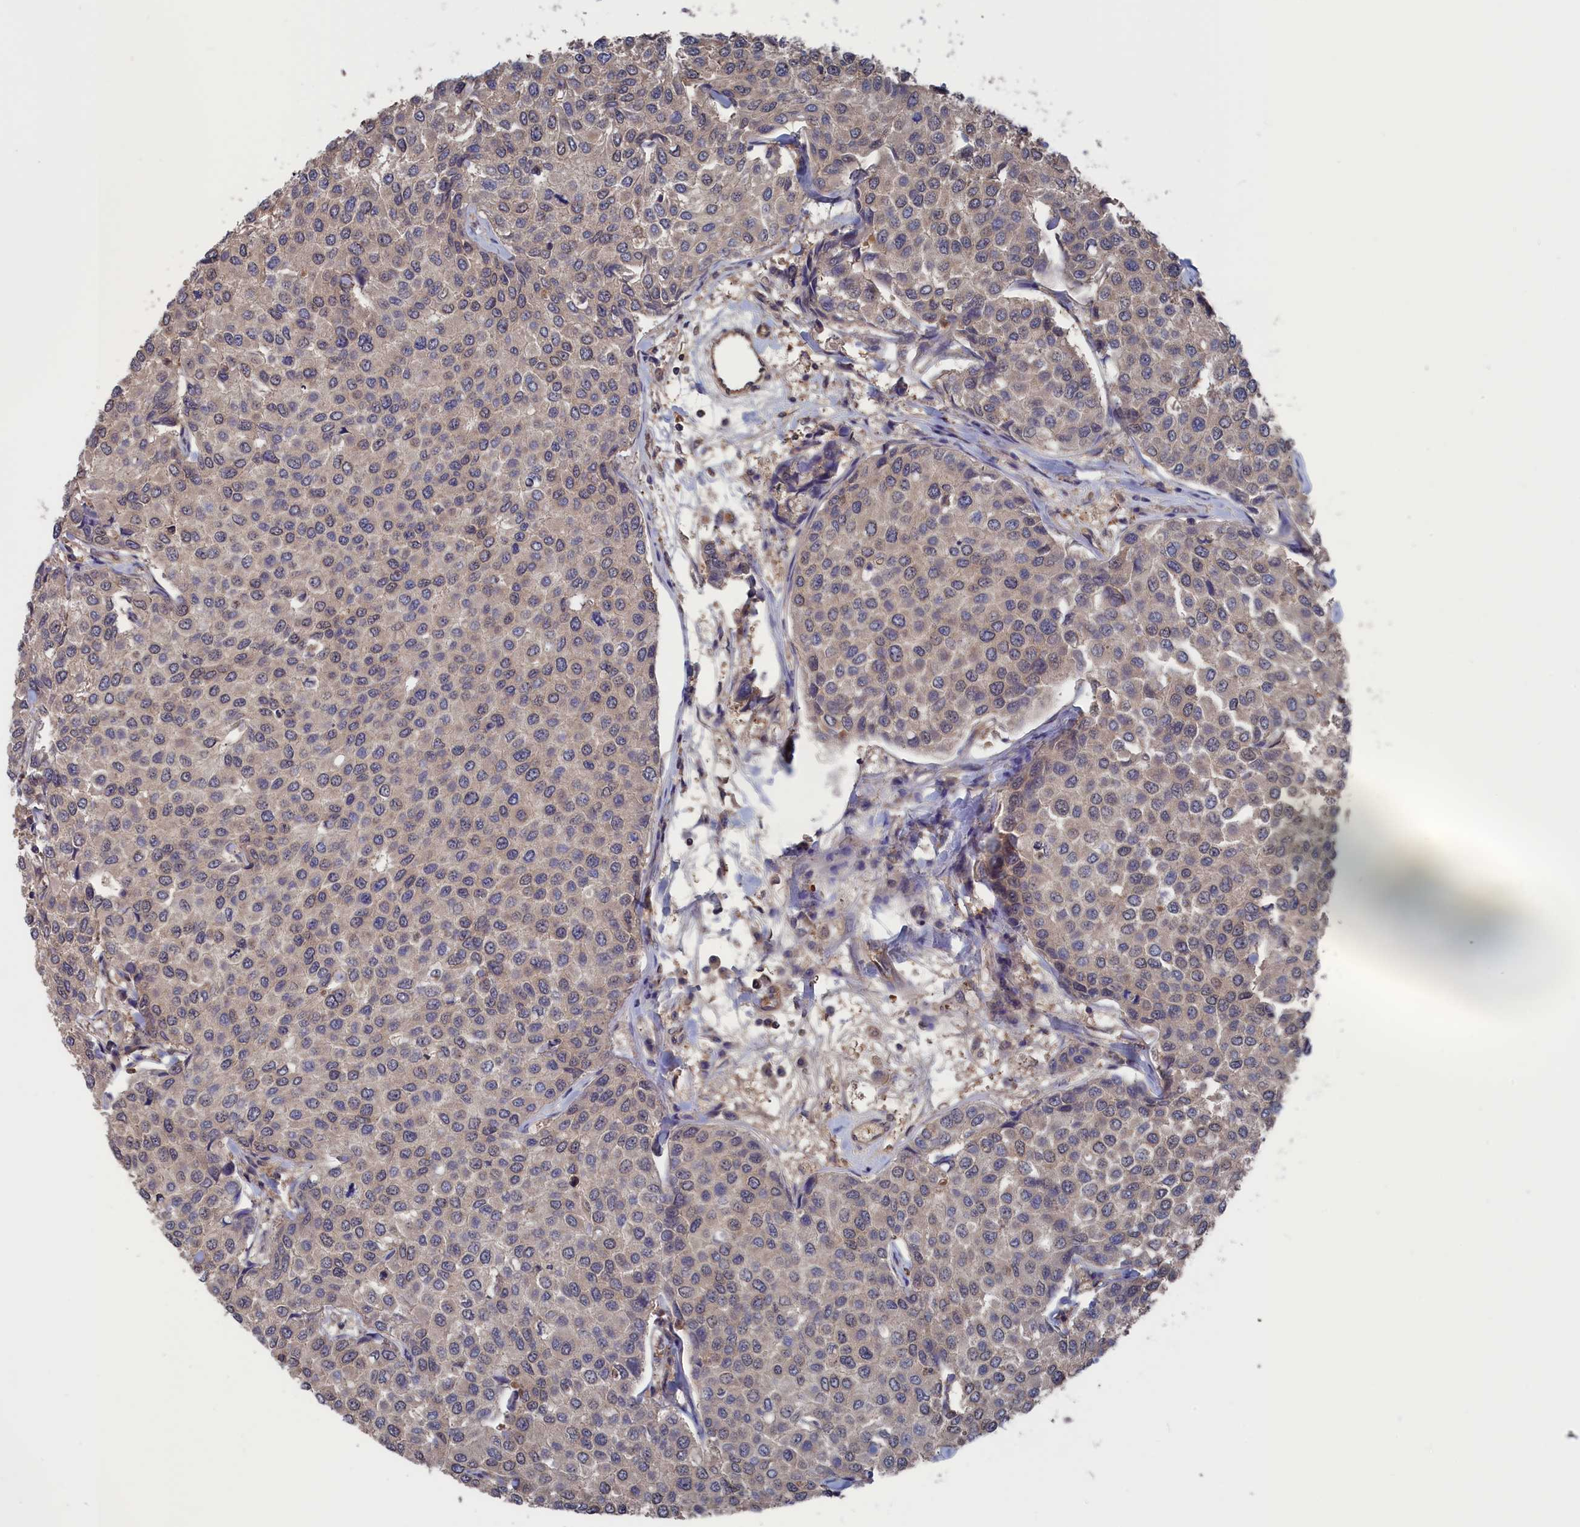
{"staining": {"intensity": "negative", "quantity": "none", "location": "none"}, "tissue": "breast cancer", "cell_type": "Tumor cells", "image_type": "cancer", "snomed": [{"axis": "morphology", "description": "Duct carcinoma"}, {"axis": "topography", "description": "Breast"}], "caption": "This photomicrograph is of breast cancer stained with immunohistochemistry to label a protein in brown with the nuclei are counter-stained blue. There is no positivity in tumor cells.", "gene": "NUTF2", "patient": {"sex": "female", "age": 55}}